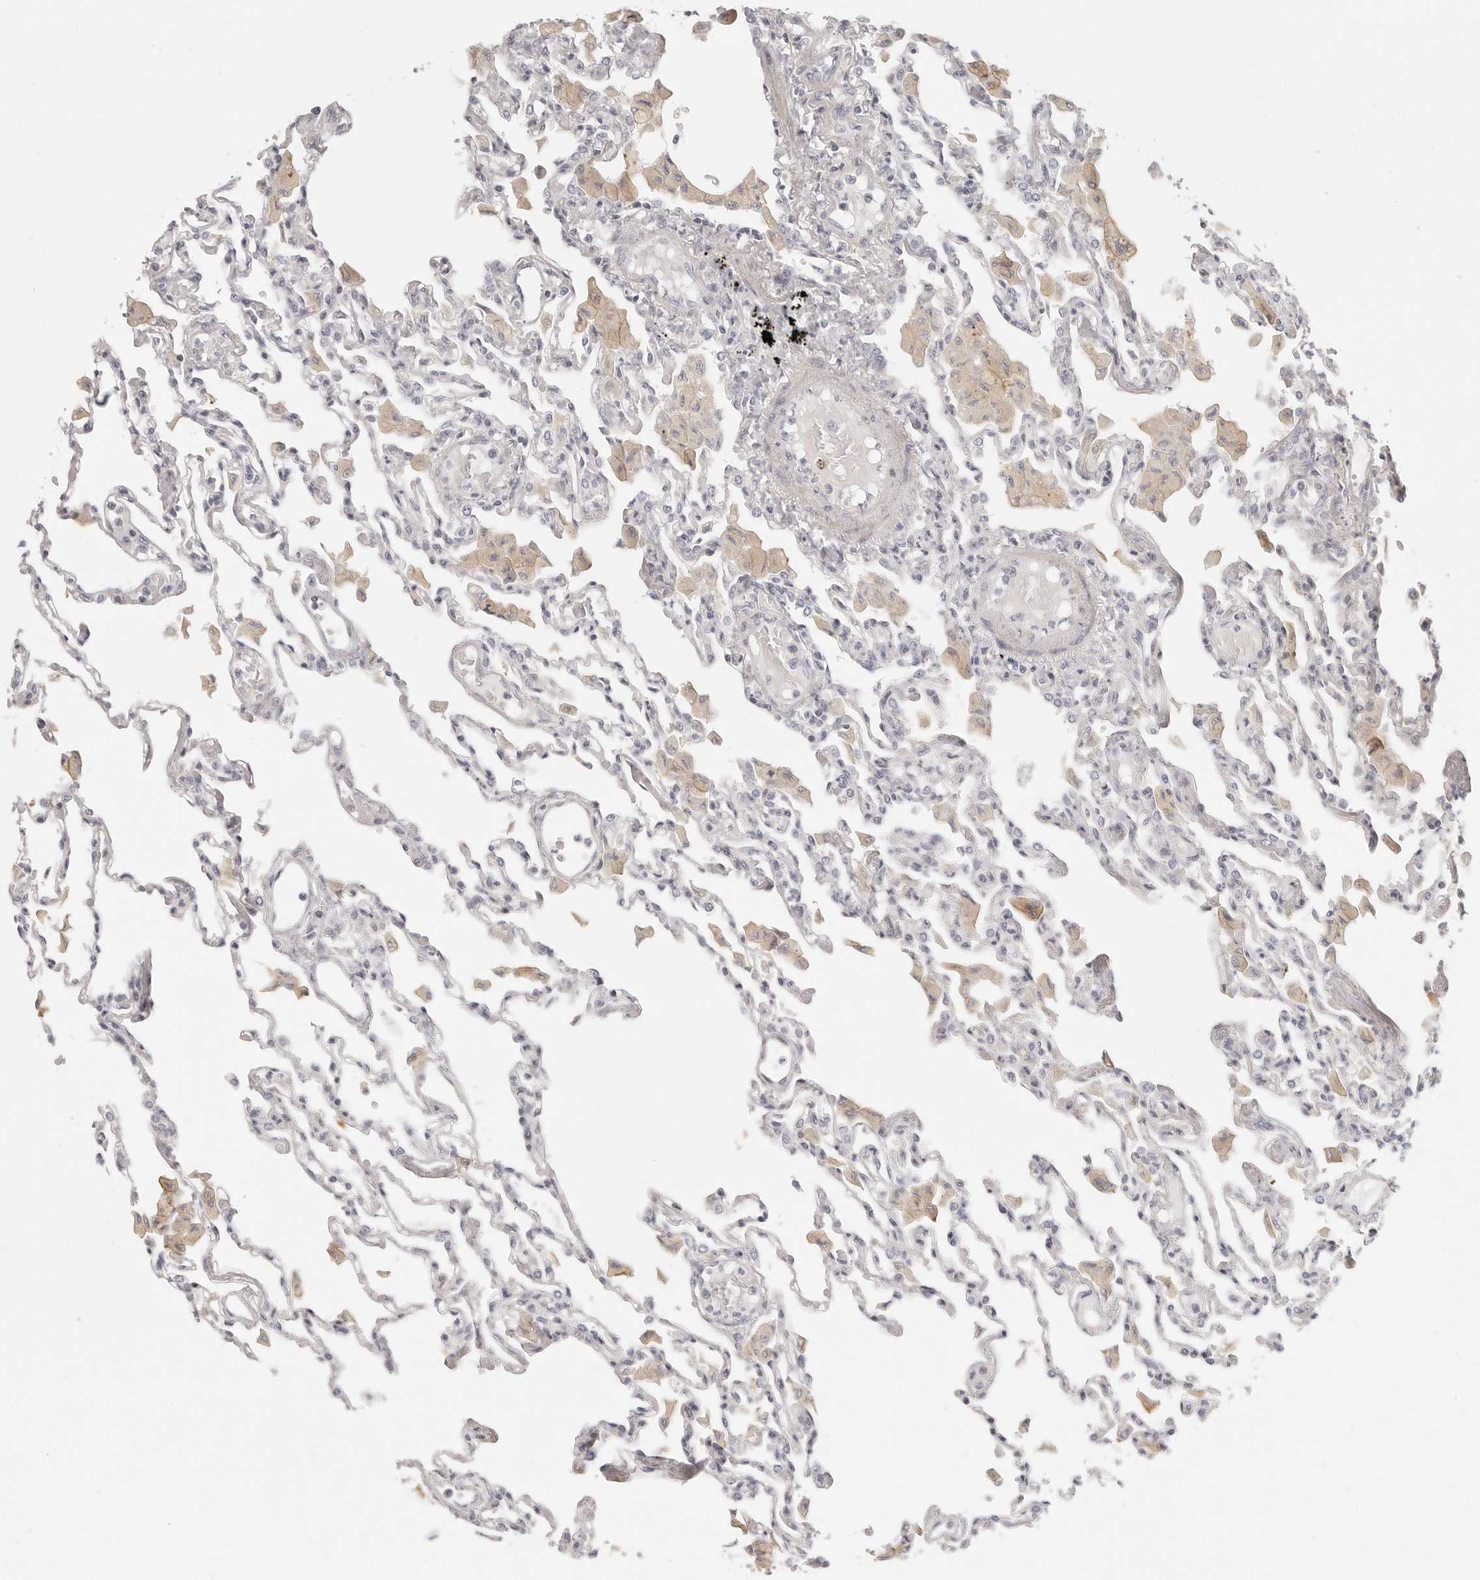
{"staining": {"intensity": "negative", "quantity": "none", "location": "none"}, "tissue": "lung", "cell_type": "Alveolar cells", "image_type": "normal", "snomed": [{"axis": "morphology", "description": "Normal tissue, NOS"}, {"axis": "topography", "description": "Bronchus"}, {"axis": "topography", "description": "Lung"}], "caption": "The IHC histopathology image has no significant positivity in alveolar cells of lung.", "gene": "RXFP1", "patient": {"sex": "female", "age": 49}}